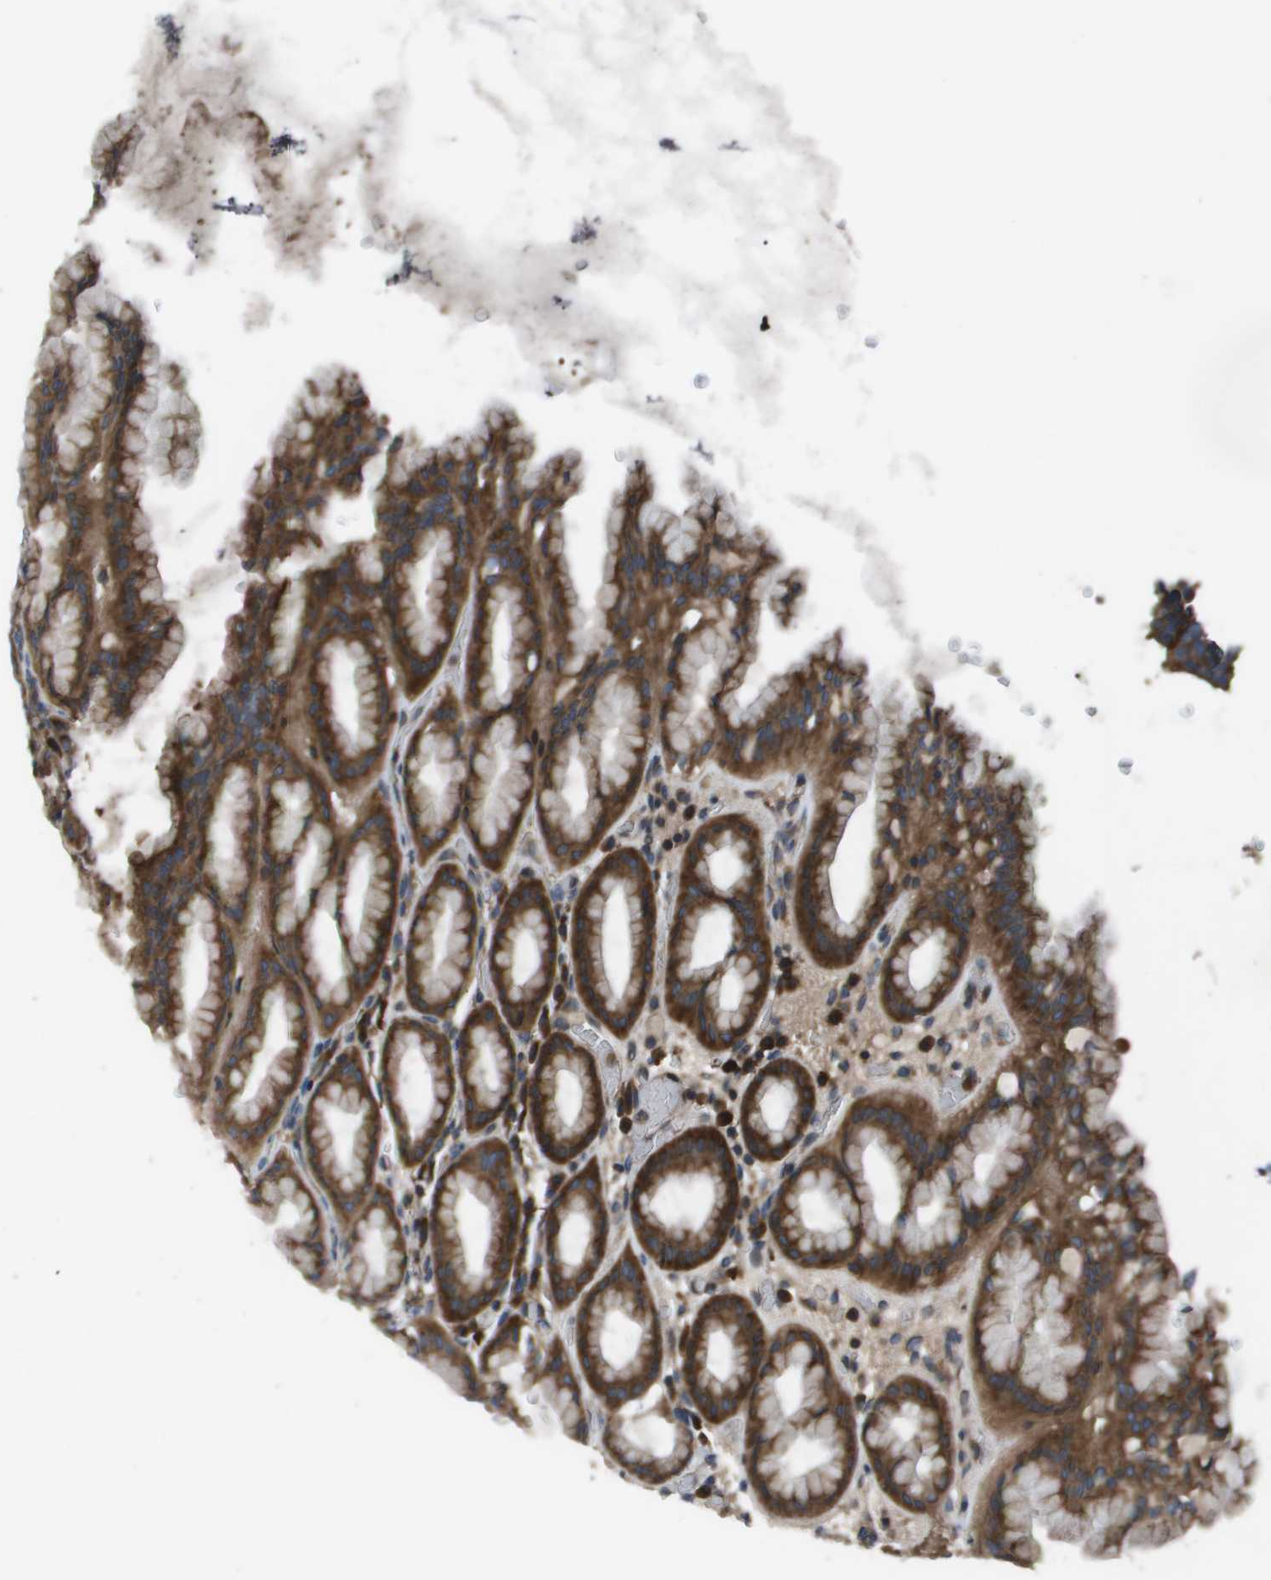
{"staining": {"intensity": "strong", "quantity": ">75%", "location": "cytoplasmic/membranous"}, "tissue": "stomach", "cell_type": "Glandular cells", "image_type": "normal", "snomed": [{"axis": "morphology", "description": "Normal tissue, NOS"}, {"axis": "topography", "description": "Stomach, upper"}], "caption": "The image reveals immunohistochemical staining of benign stomach. There is strong cytoplasmic/membranous expression is present in about >75% of glandular cells. The protein is stained brown, and the nuclei are stained in blue (DAB IHC with brightfield microscopy, high magnification).", "gene": "EIF3B", "patient": {"sex": "male", "age": 68}}